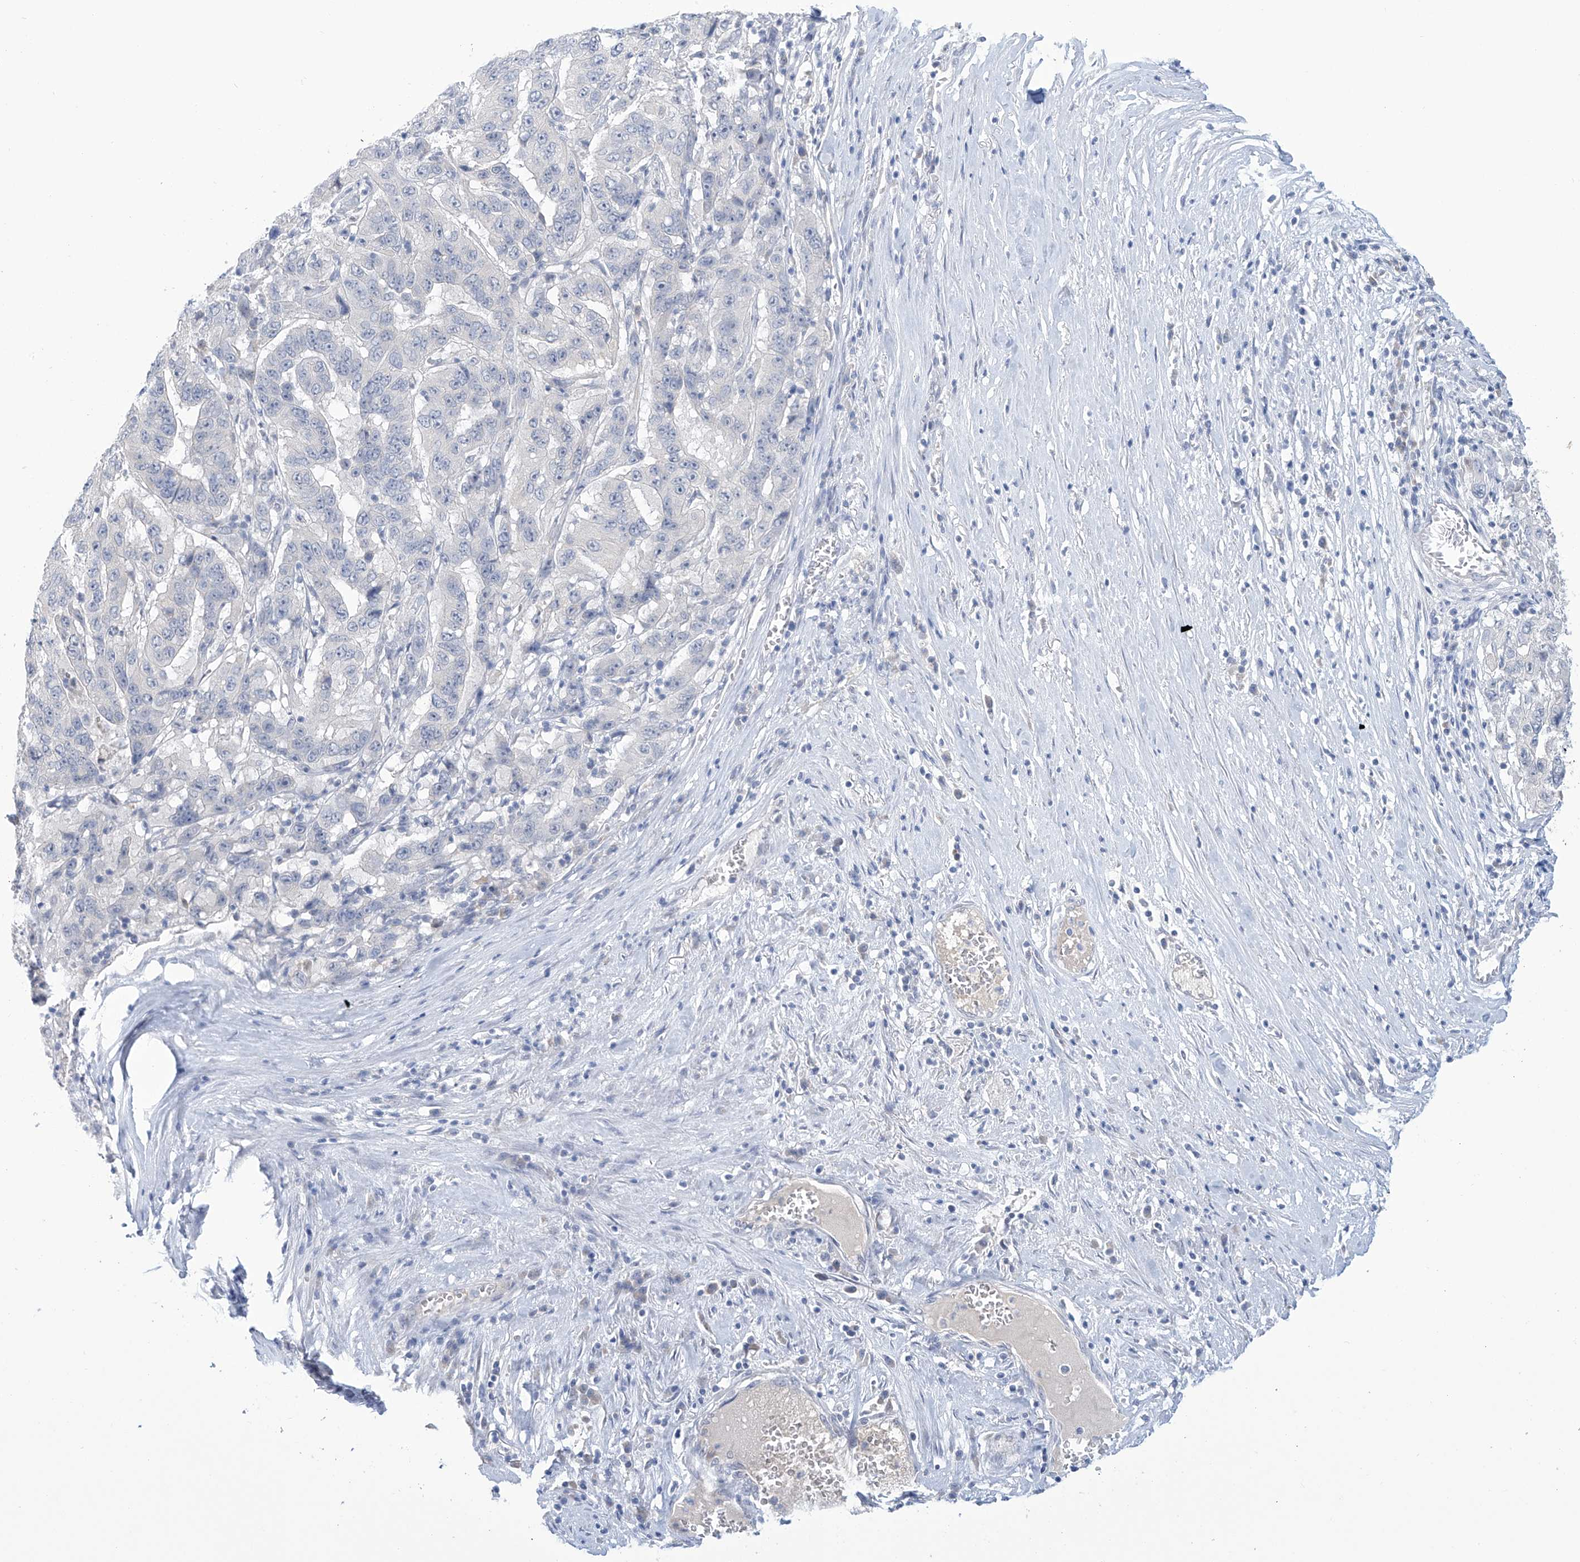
{"staining": {"intensity": "negative", "quantity": "none", "location": "none"}, "tissue": "pancreatic cancer", "cell_type": "Tumor cells", "image_type": "cancer", "snomed": [{"axis": "morphology", "description": "Adenocarcinoma, NOS"}, {"axis": "topography", "description": "Pancreas"}], "caption": "A photomicrograph of pancreatic cancer stained for a protein reveals no brown staining in tumor cells.", "gene": "IBA57", "patient": {"sex": "male", "age": 63}}